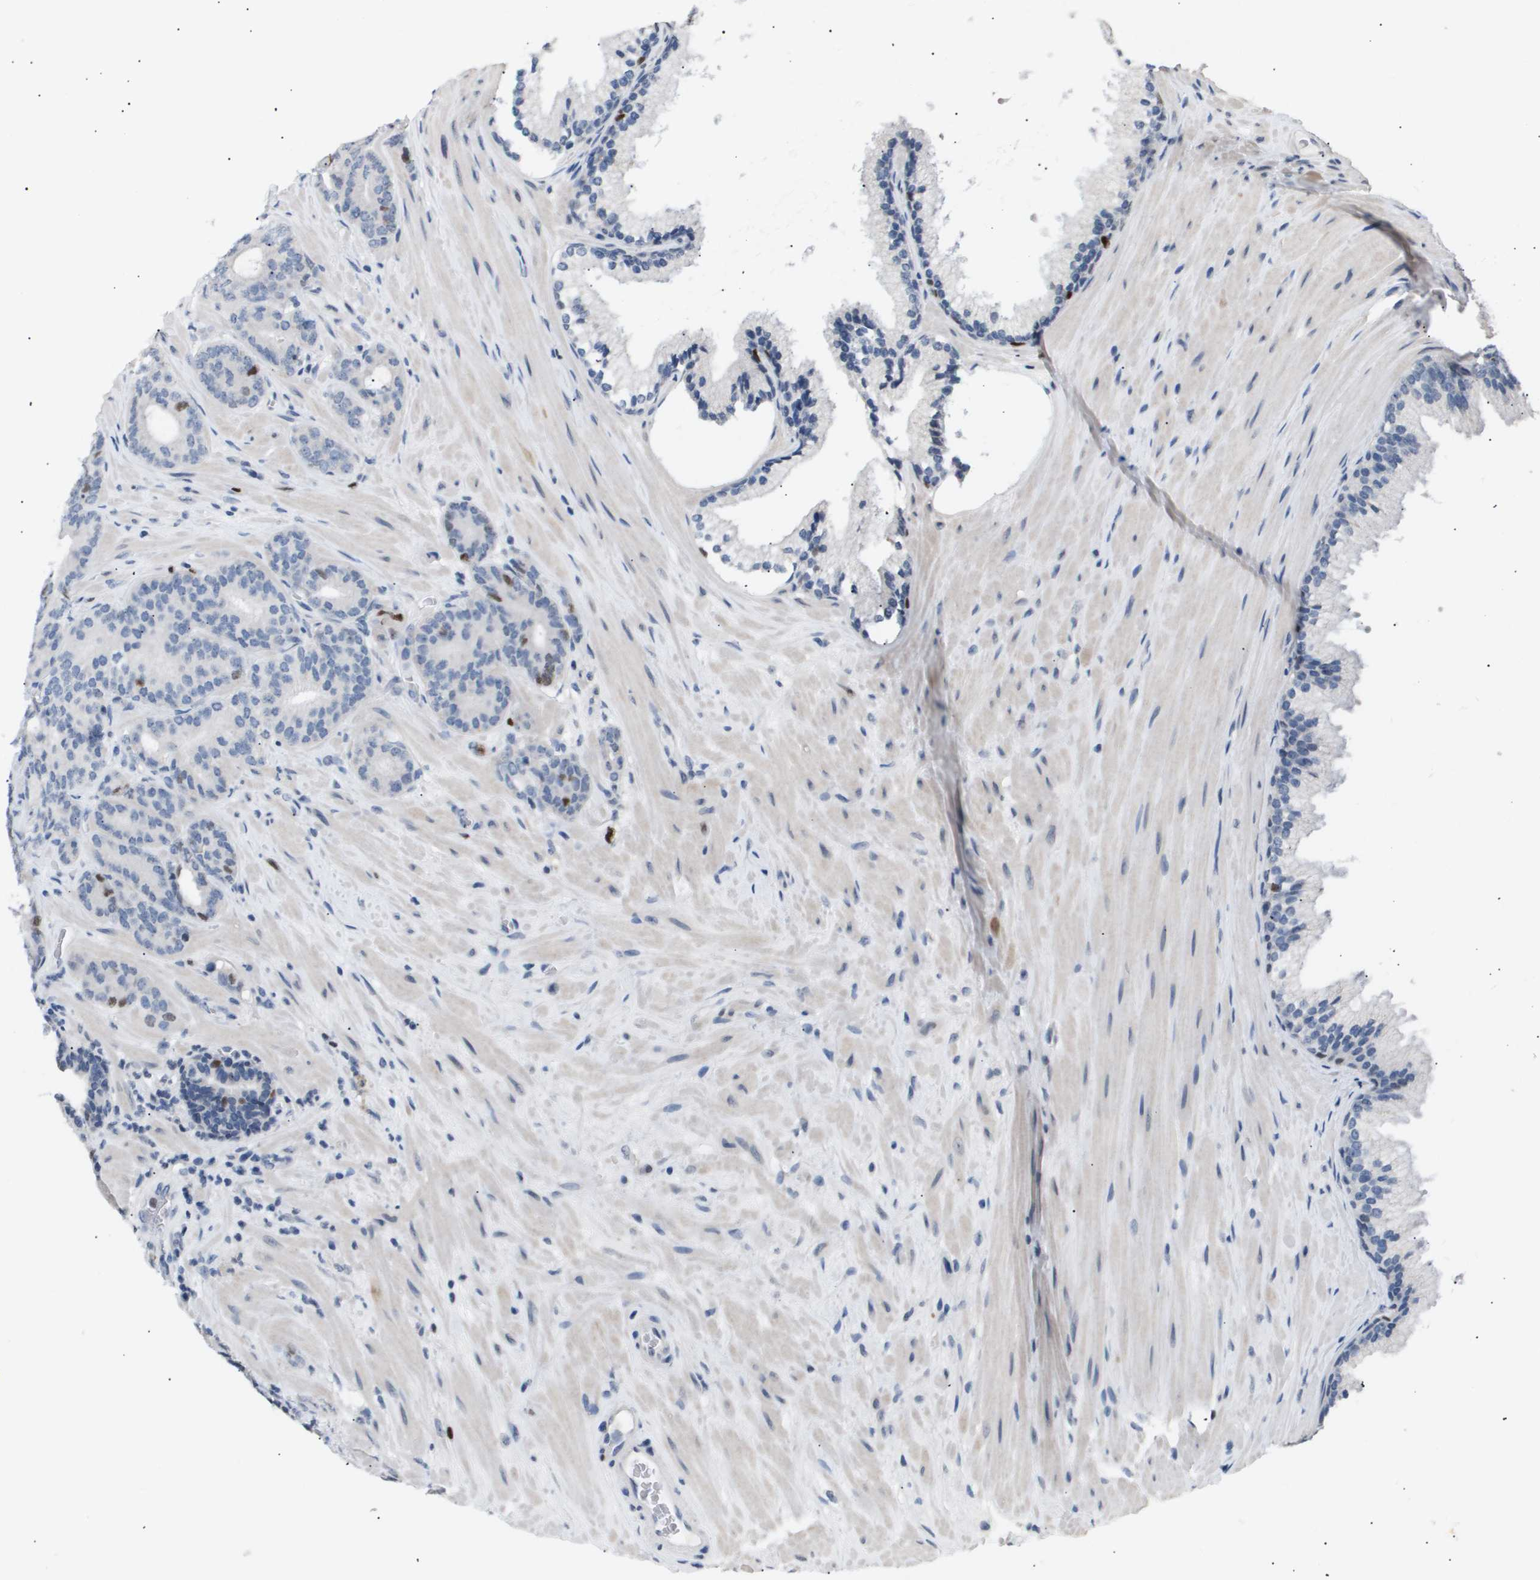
{"staining": {"intensity": "moderate", "quantity": "<25%", "location": "nuclear"}, "tissue": "prostate cancer", "cell_type": "Tumor cells", "image_type": "cancer", "snomed": [{"axis": "morphology", "description": "Adenocarcinoma, Low grade"}, {"axis": "topography", "description": "Prostate"}], "caption": "Protein positivity by immunohistochemistry (IHC) shows moderate nuclear staining in about <25% of tumor cells in low-grade adenocarcinoma (prostate). The staining is performed using DAB (3,3'-diaminobenzidine) brown chromogen to label protein expression. The nuclei are counter-stained blue using hematoxylin.", "gene": "ANAPC2", "patient": {"sex": "male", "age": 63}}